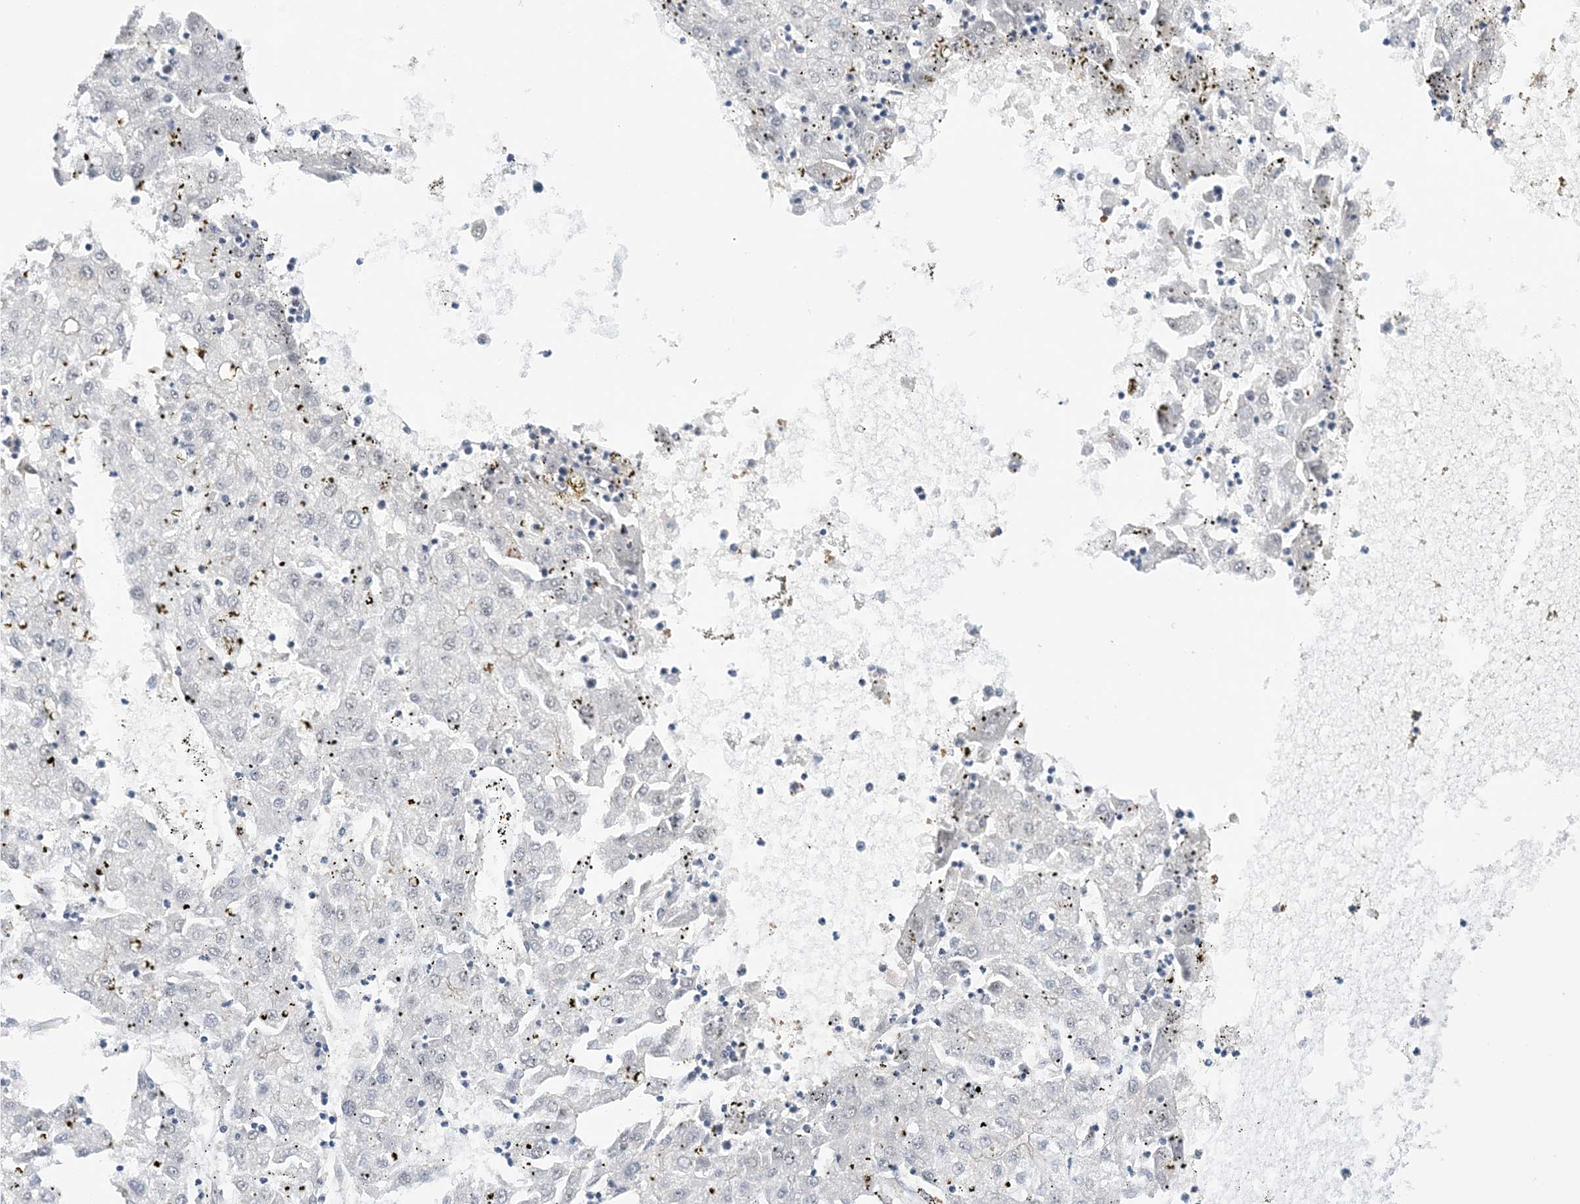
{"staining": {"intensity": "negative", "quantity": "none", "location": "none"}, "tissue": "liver cancer", "cell_type": "Tumor cells", "image_type": "cancer", "snomed": [{"axis": "morphology", "description": "Carcinoma, Hepatocellular, NOS"}, {"axis": "topography", "description": "Liver"}], "caption": "DAB immunohistochemical staining of human liver cancer shows no significant positivity in tumor cells.", "gene": "ZNF8", "patient": {"sex": "male", "age": 72}}